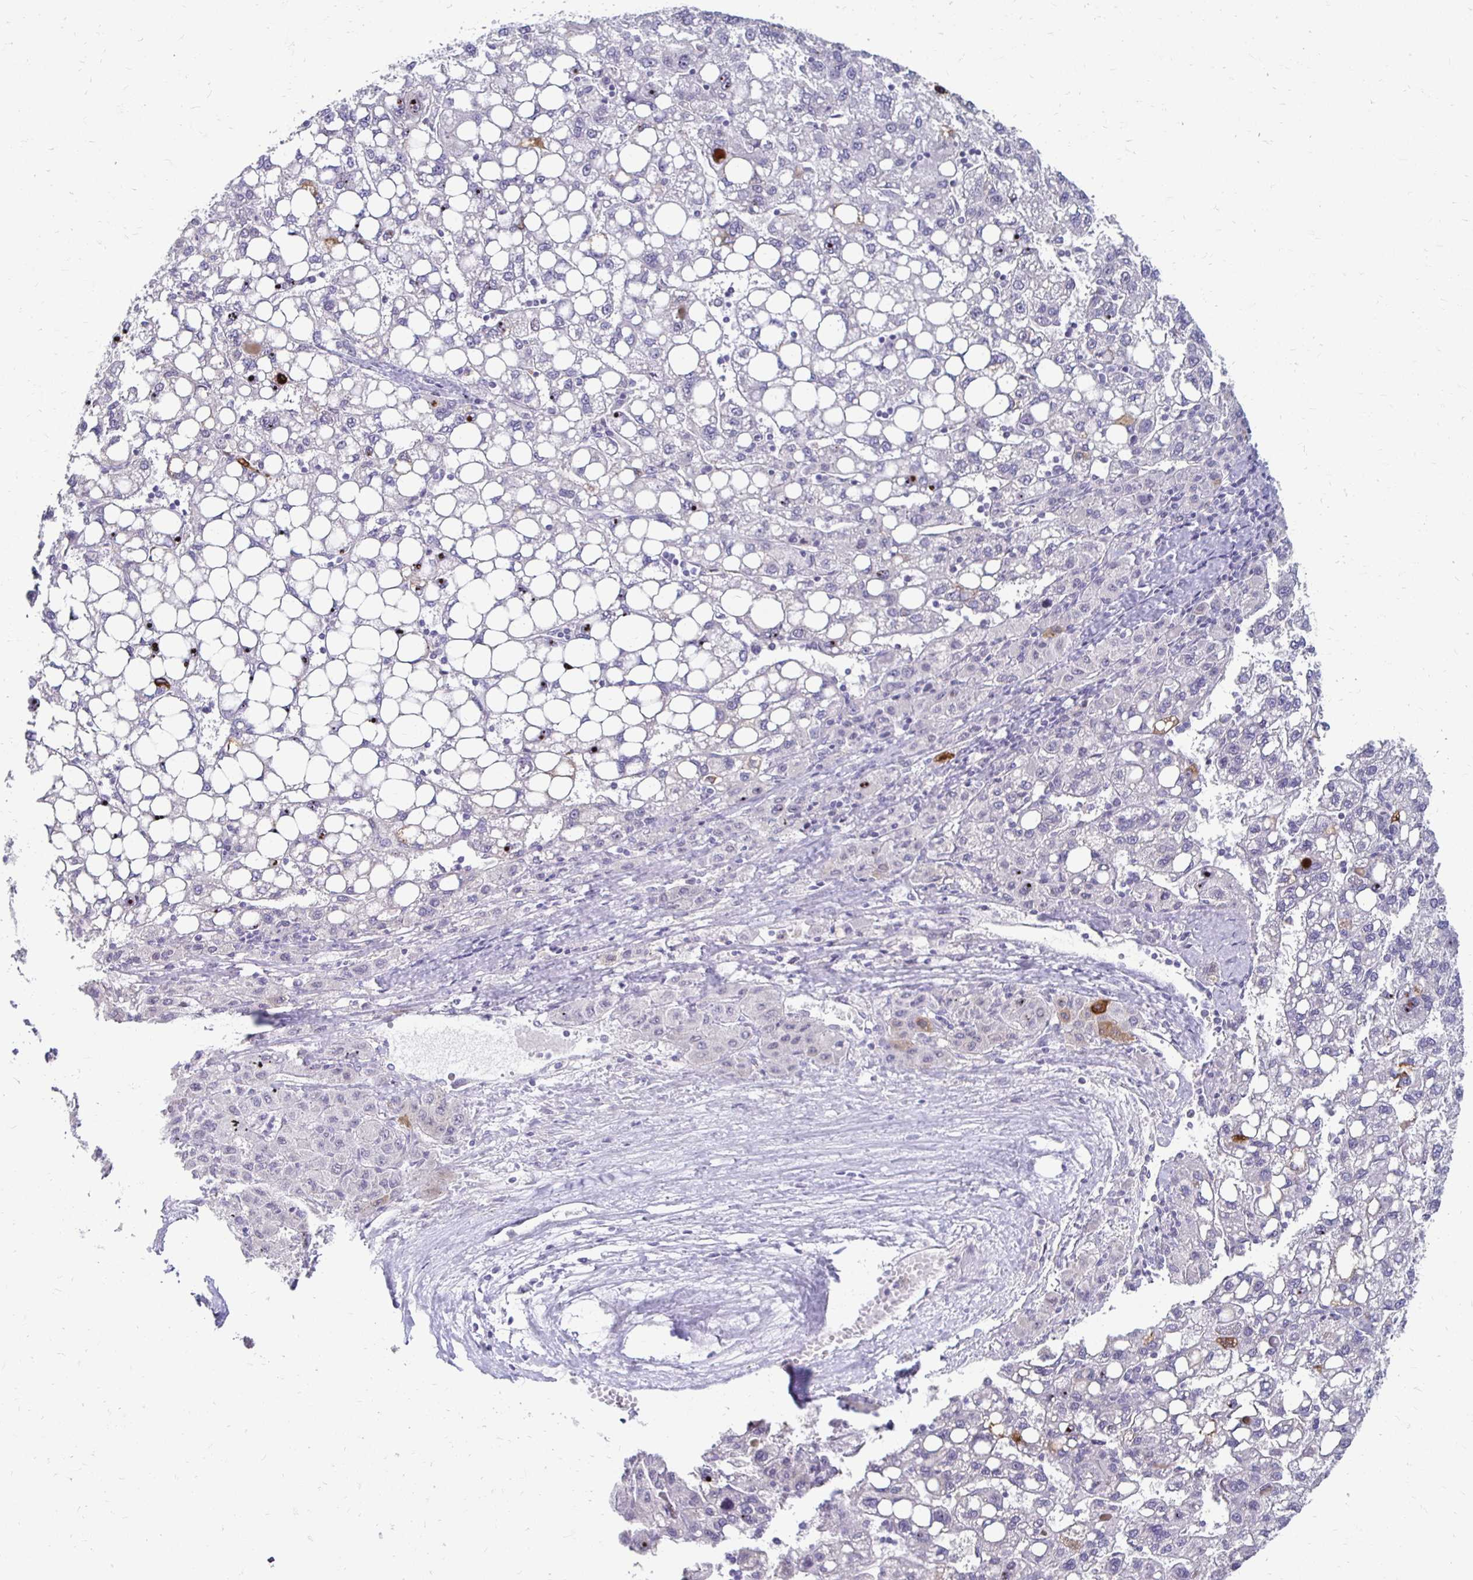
{"staining": {"intensity": "negative", "quantity": "none", "location": "none"}, "tissue": "liver cancer", "cell_type": "Tumor cells", "image_type": "cancer", "snomed": [{"axis": "morphology", "description": "Carcinoma, Hepatocellular, NOS"}, {"axis": "topography", "description": "Liver"}], "caption": "The IHC histopathology image has no significant expression in tumor cells of liver cancer (hepatocellular carcinoma) tissue.", "gene": "PADI2", "patient": {"sex": "female", "age": 82}}